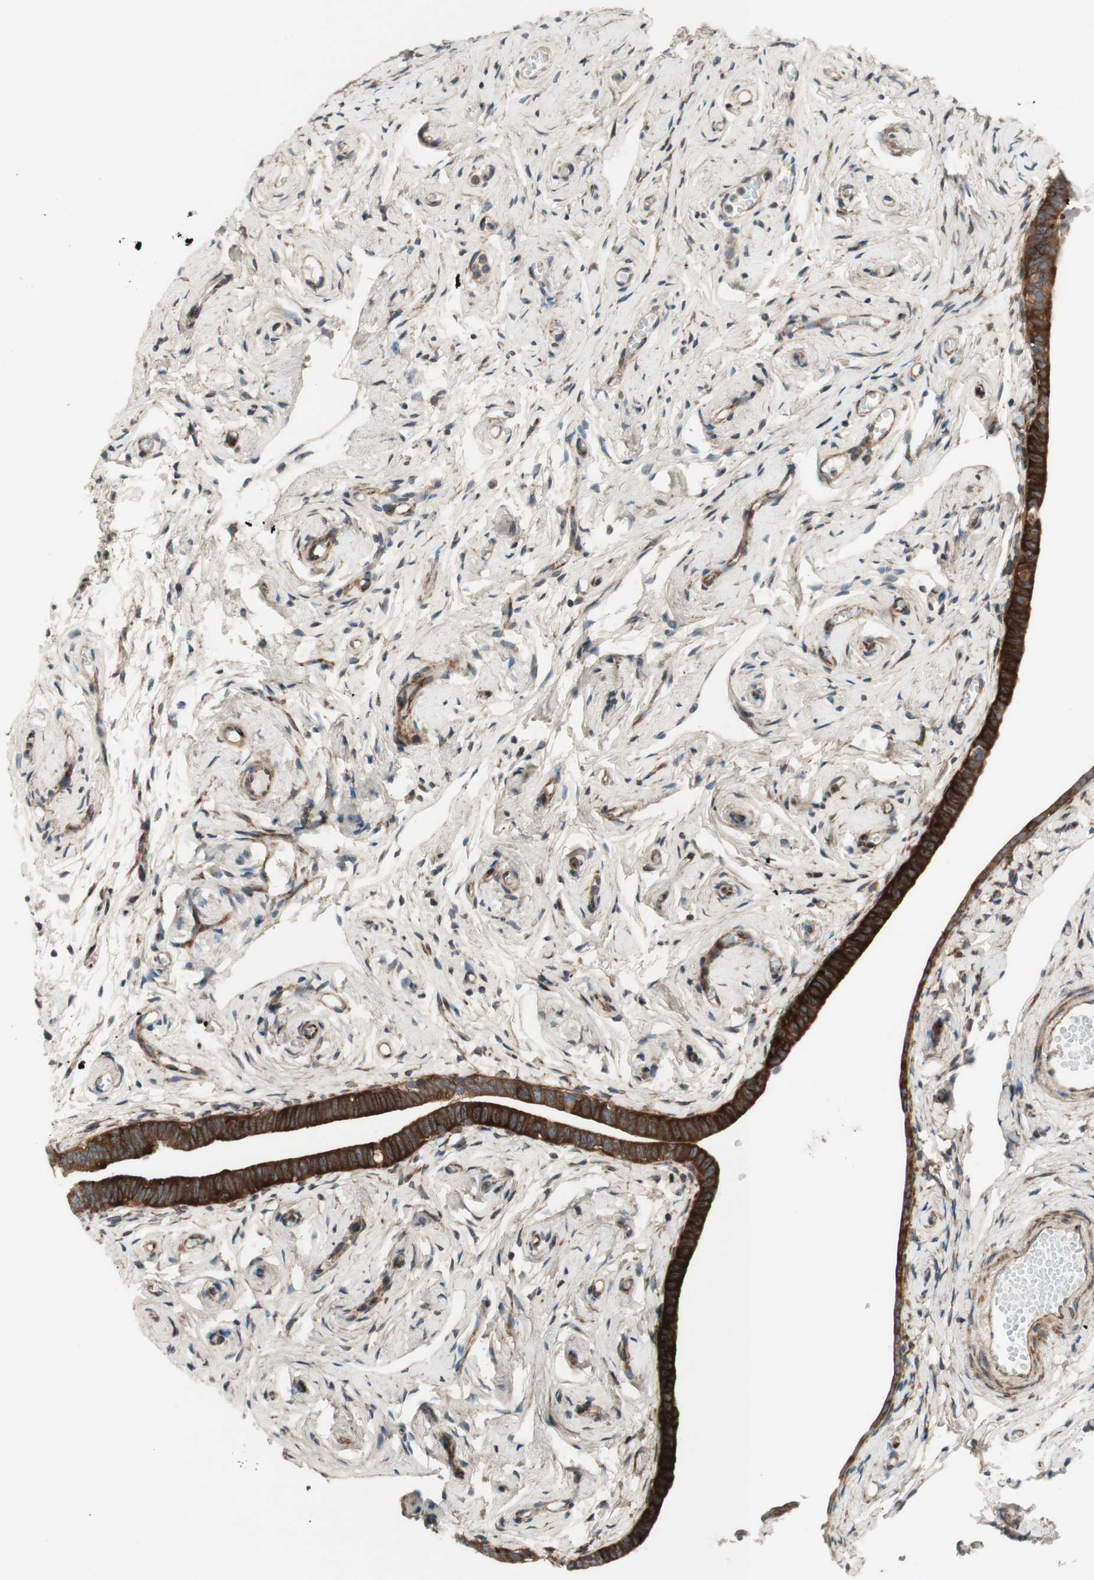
{"staining": {"intensity": "strong", "quantity": ">75%", "location": "cytoplasmic/membranous,nuclear"}, "tissue": "fallopian tube", "cell_type": "Glandular cells", "image_type": "normal", "snomed": [{"axis": "morphology", "description": "Normal tissue, NOS"}, {"axis": "topography", "description": "Fallopian tube"}], "caption": "Immunohistochemical staining of benign fallopian tube shows >75% levels of strong cytoplasmic/membranous,nuclear protein positivity in about >75% of glandular cells. The staining was performed using DAB to visualize the protein expression in brown, while the nuclei were stained in blue with hematoxylin (Magnification: 20x).", "gene": "CCN4", "patient": {"sex": "female", "age": 71}}